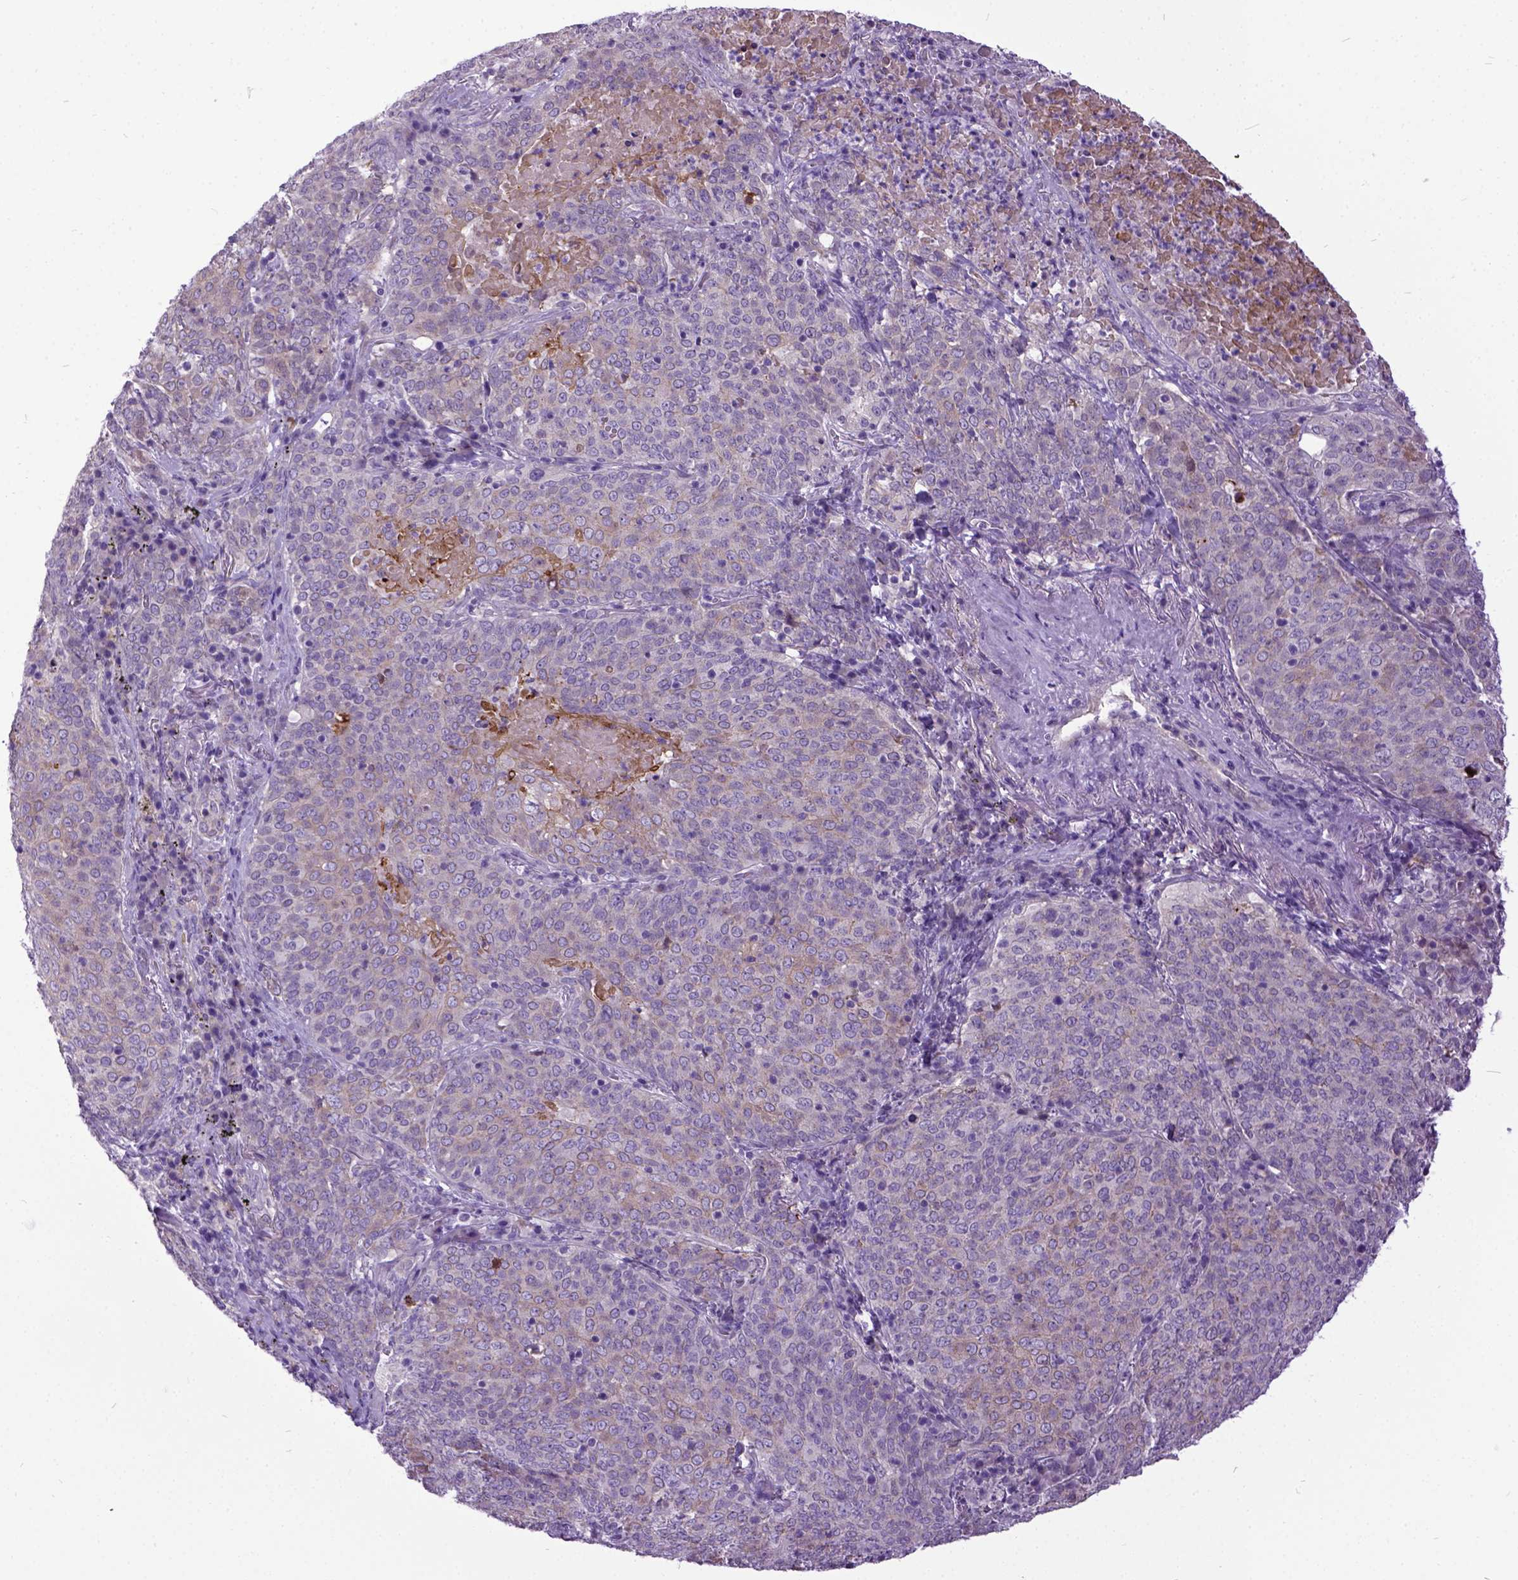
{"staining": {"intensity": "weak", "quantity": "25%-75%", "location": "cytoplasmic/membranous"}, "tissue": "lung cancer", "cell_type": "Tumor cells", "image_type": "cancer", "snomed": [{"axis": "morphology", "description": "Squamous cell carcinoma, NOS"}, {"axis": "topography", "description": "Lung"}], "caption": "Squamous cell carcinoma (lung) stained with DAB IHC reveals low levels of weak cytoplasmic/membranous staining in approximately 25%-75% of tumor cells. (IHC, brightfield microscopy, high magnification).", "gene": "NEK5", "patient": {"sex": "male", "age": 82}}